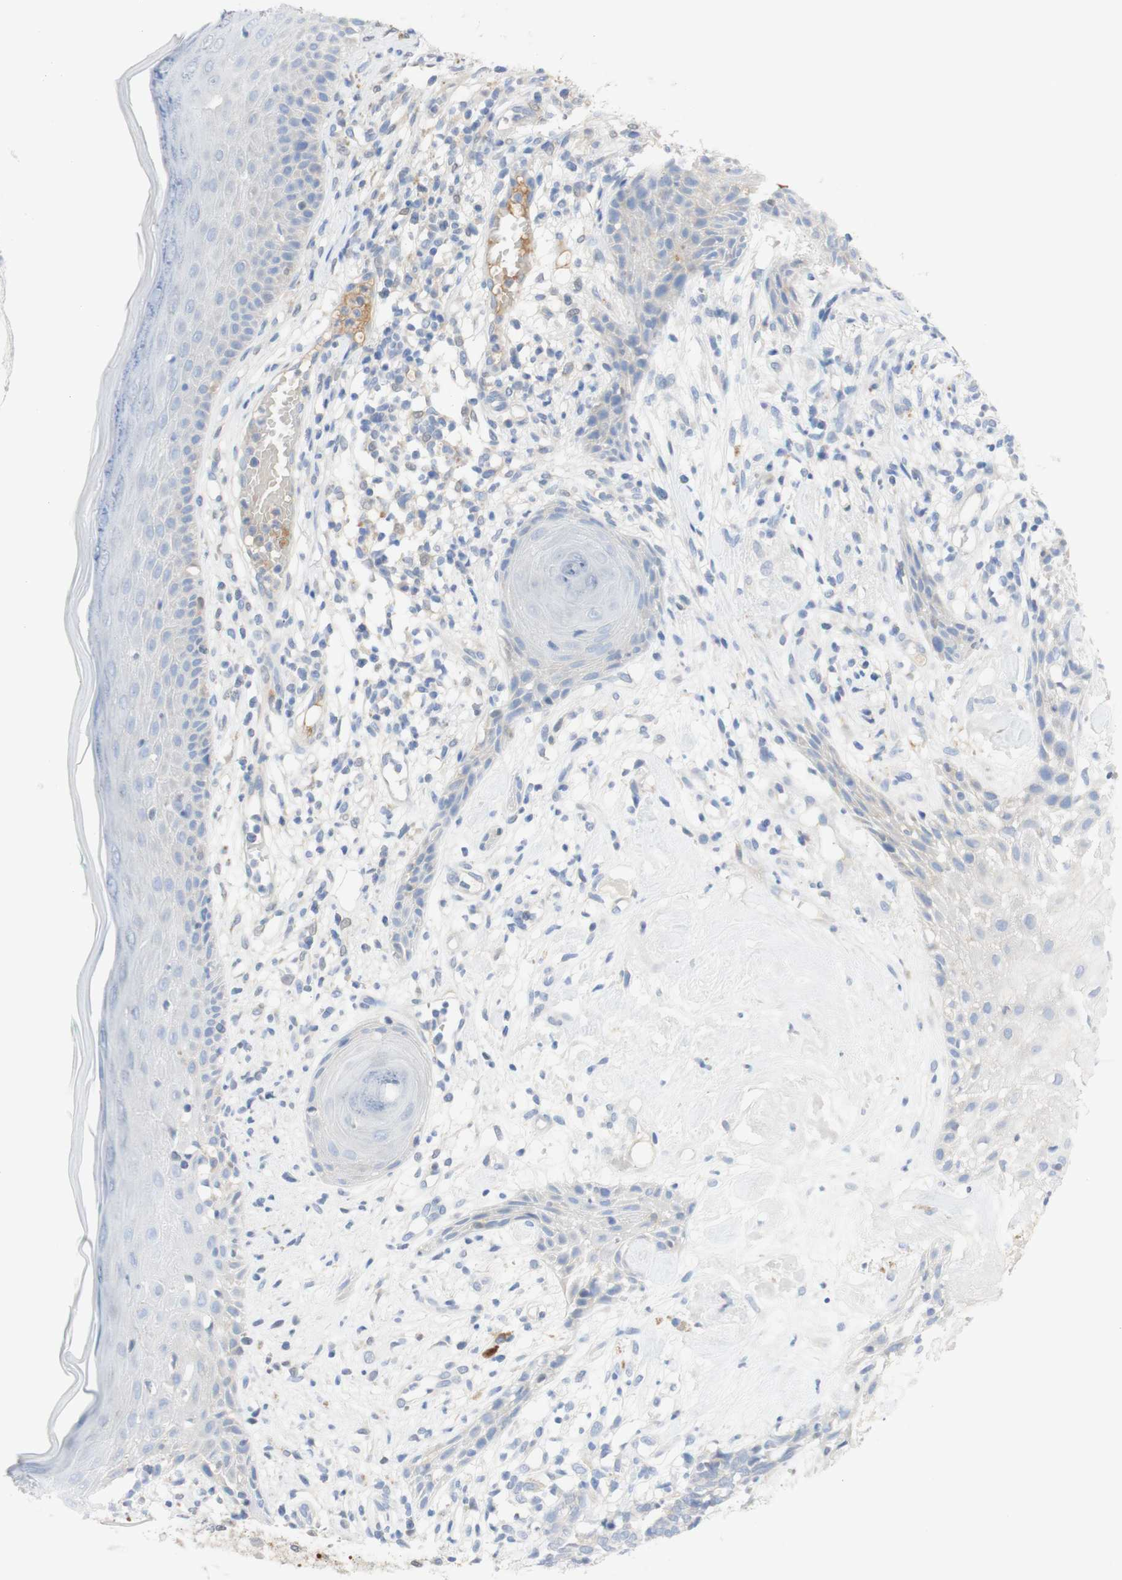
{"staining": {"intensity": "negative", "quantity": "none", "location": "none"}, "tissue": "skin cancer", "cell_type": "Tumor cells", "image_type": "cancer", "snomed": [{"axis": "morphology", "description": "Basal cell carcinoma"}, {"axis": "topography", "description": "Skin"}], "caption": "This is a image of IHC staining of skin basal cell carcinoma, which shows no expression in tumor cells.", "gene": "SELENBP1", "patient": {"sex": "female", "age": 84}}